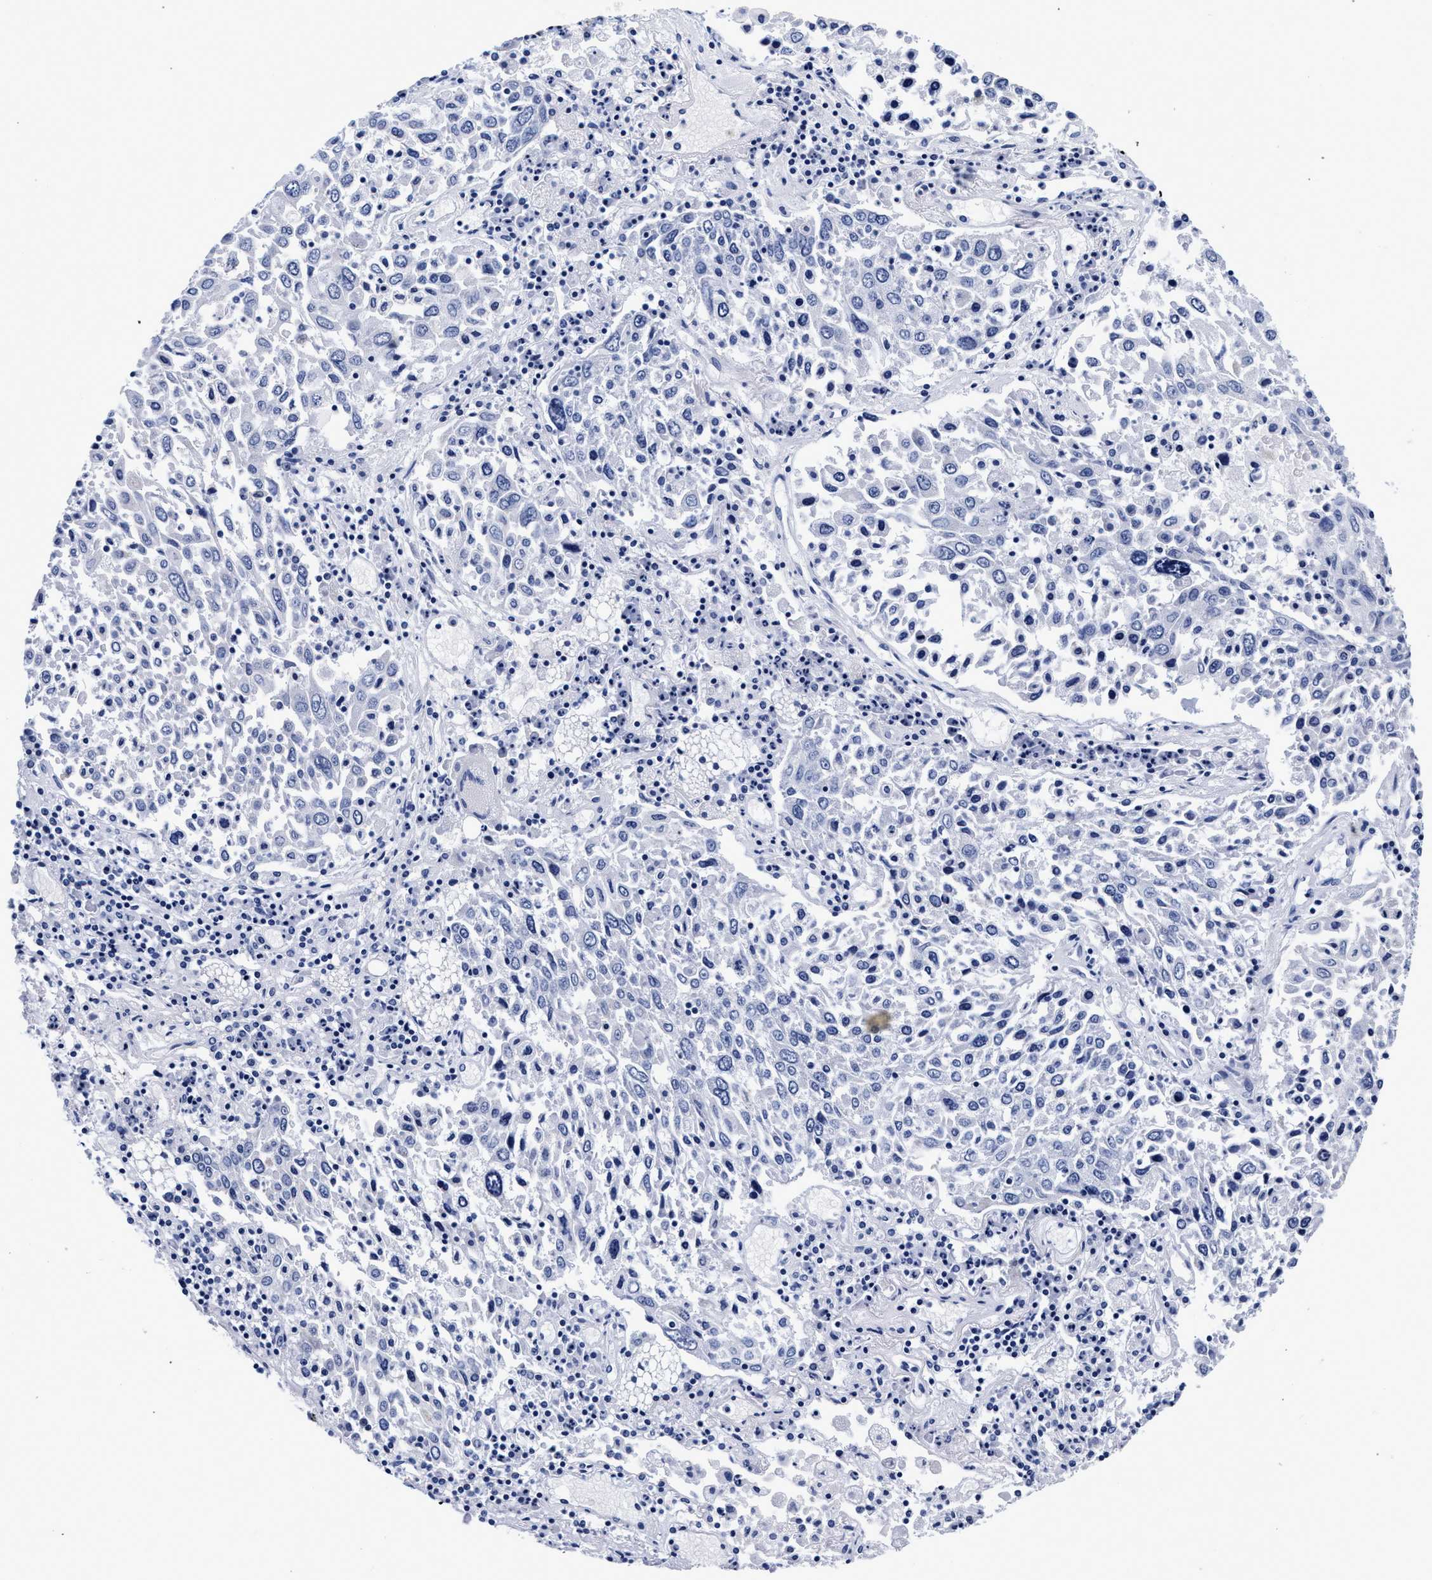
{"staining": {"intensity": "negative", "quantity": "none", "location": "none"}, "tissue": "lung cancer", "cell_type": "Tumor cells", "image_type": "cancer", "snomed": [{"axis": "morphology", "description": "Squamous cell carcinoma, NOS"}, {"axis": "topography", "description": "Lung"}], "caption": "Human lung squamous cell carcinoma stained for a protein using immunohistochemistry (IHC) reveals no expression in tumor cells.", "gene": "RAB3B", "patient": {"sex": "male", "age": 65}}